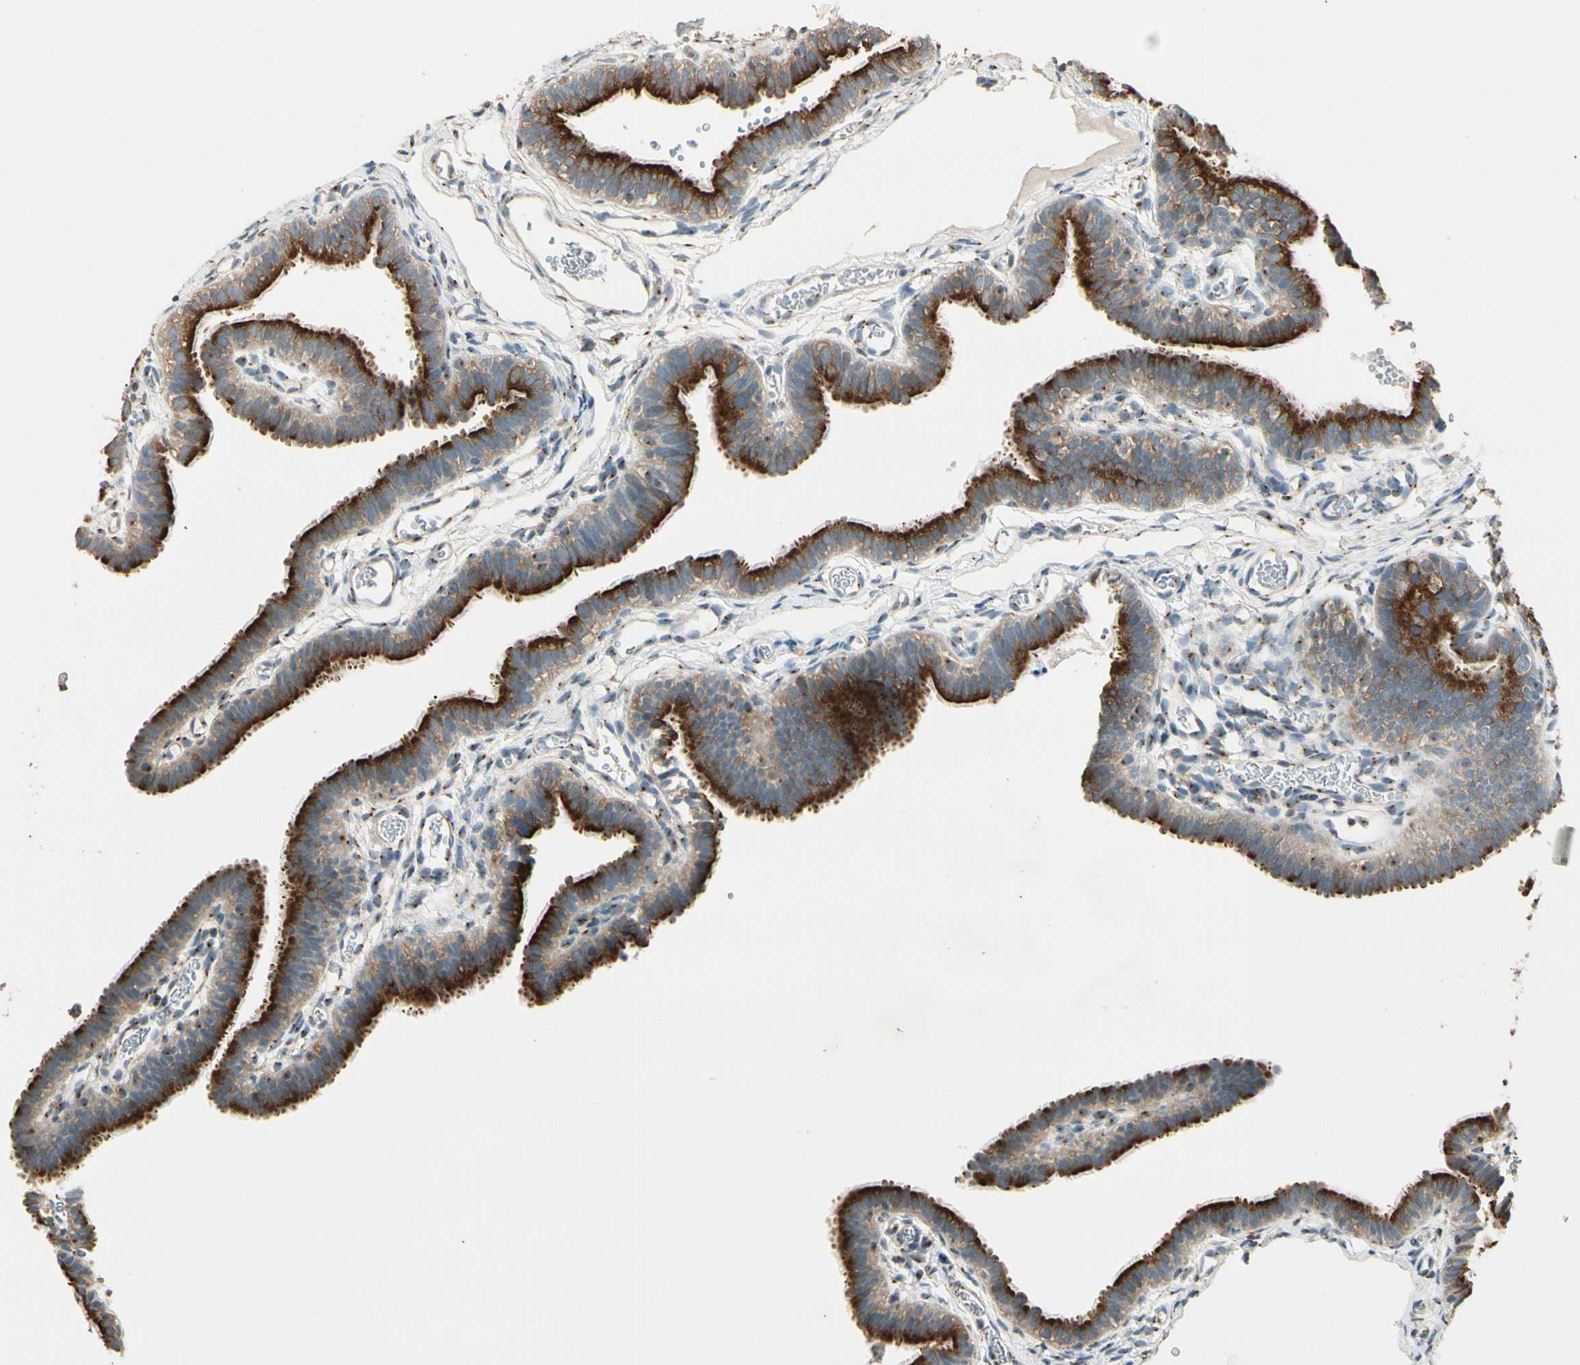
{"staining": {"intensity": "strong", "quantity": ">75%", "location": "cytoplasmic/membranous"}, "tissue": "fallopian tube", "cell_type": "Glandular cells", "image_type": "normal", "snomed": [{"axis": "morphology", "description": "Normal tissue, NOS"}, {"axis": "topography", "description": "Fallopian tube"}, {"axis": "topography", "description": "Placenta"}], "caption": "About >75% of glandular cells in unremarkable human fallopian tube display strong cytoplasmic/membranous protein expression as visualized by brown immunohistochemical staining.", "gene": "AKAP9", "patient": {"sex": "female", "age": 34}}